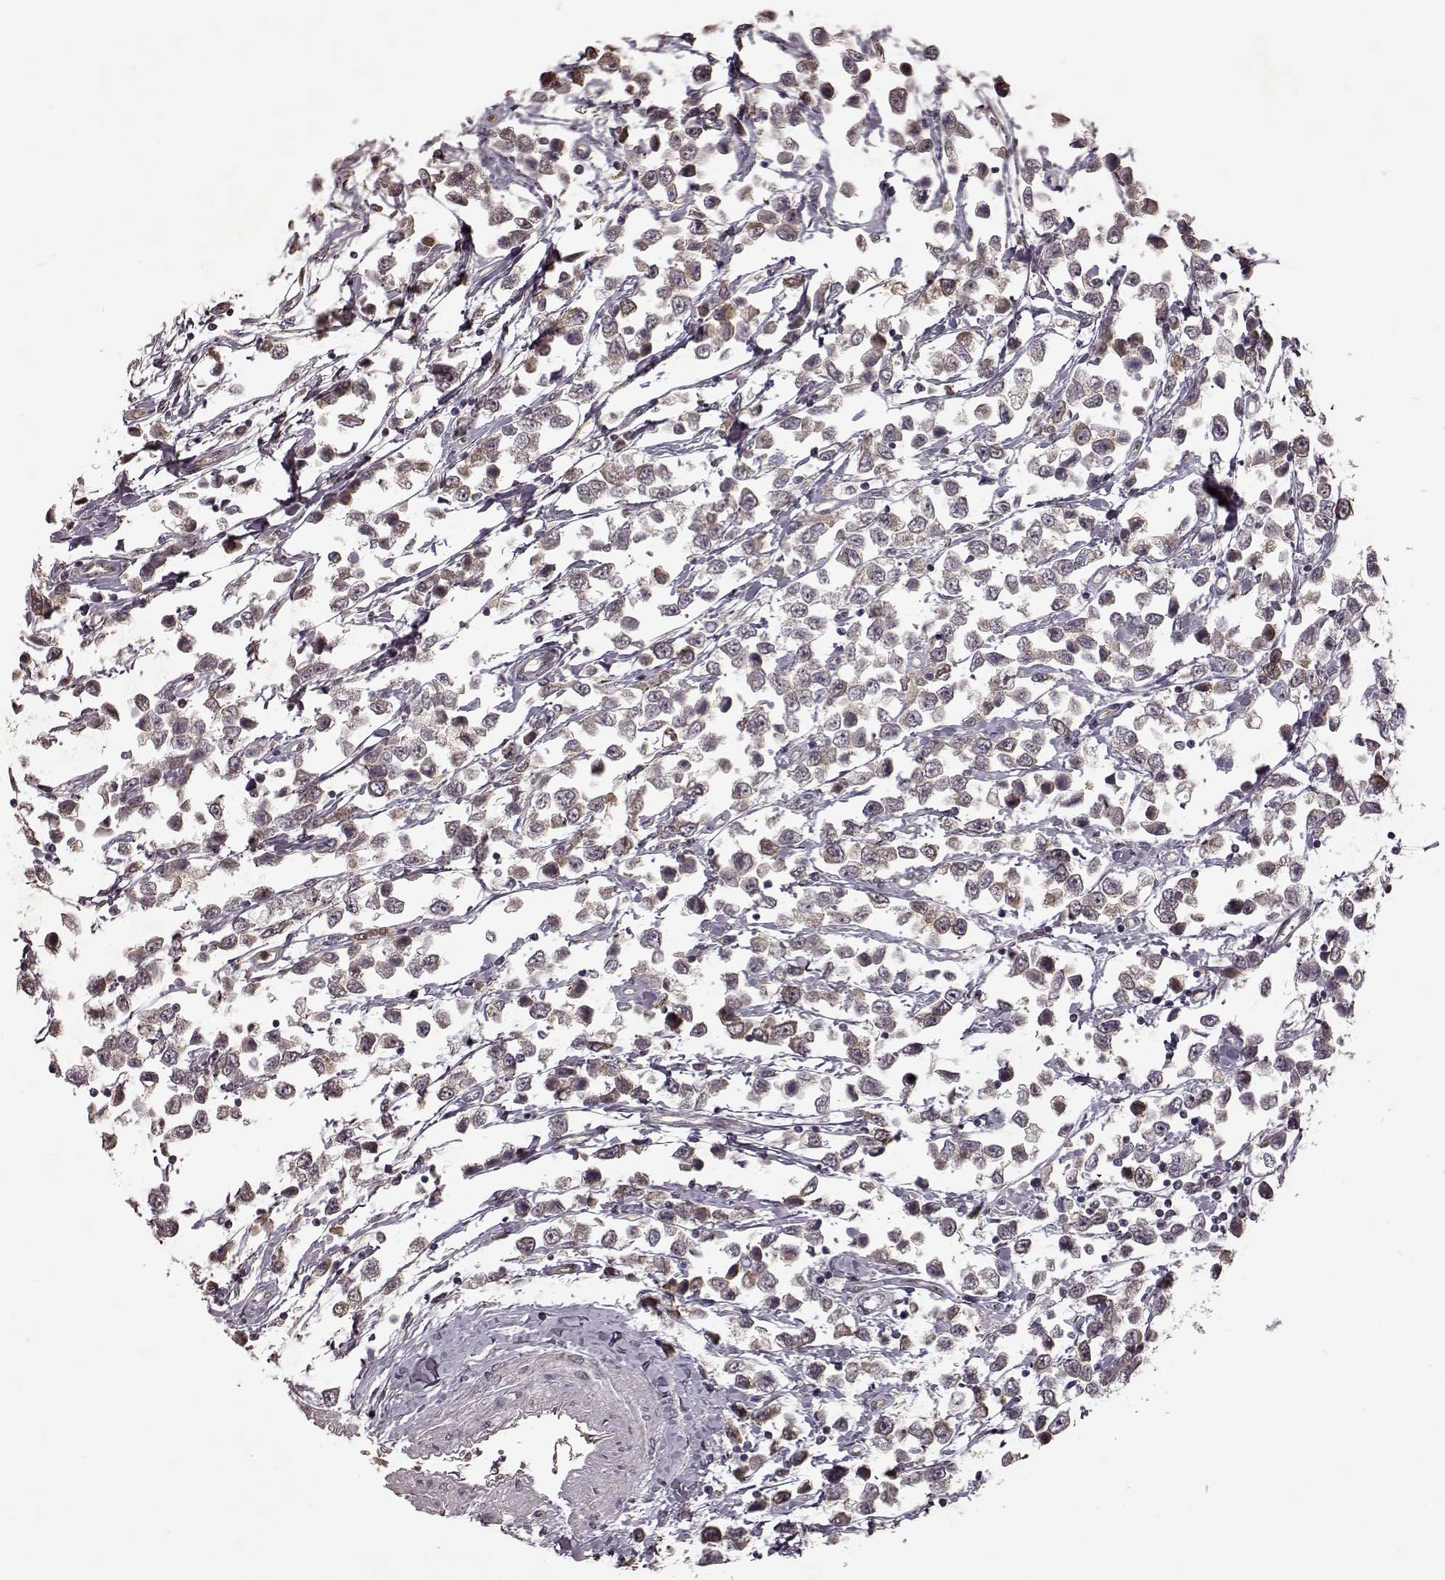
{"staining": {"intensity": "weak", "quantity": ">75%", "location": "cytoplasmic/membranous"}, "tissue": "testis cancer", "cell_type": "Tumor cells", "image_type": "cancer", "snomed": [{"axis": "morphology", "description": "Seminoma, NOS"}, {"axis": "topography", "description": "Testis"}], "caption": "A low amount of weak cytoplasmic/membranous expression is present in about >75% of tumor cells in testis seminoma tissue. (Stains: DAB in brown, nuclei in blue, Microscopy: brightfield microscopy at high magnification).", "gene": "CRB1", "patient": {"sex": "male", "age": 34}}